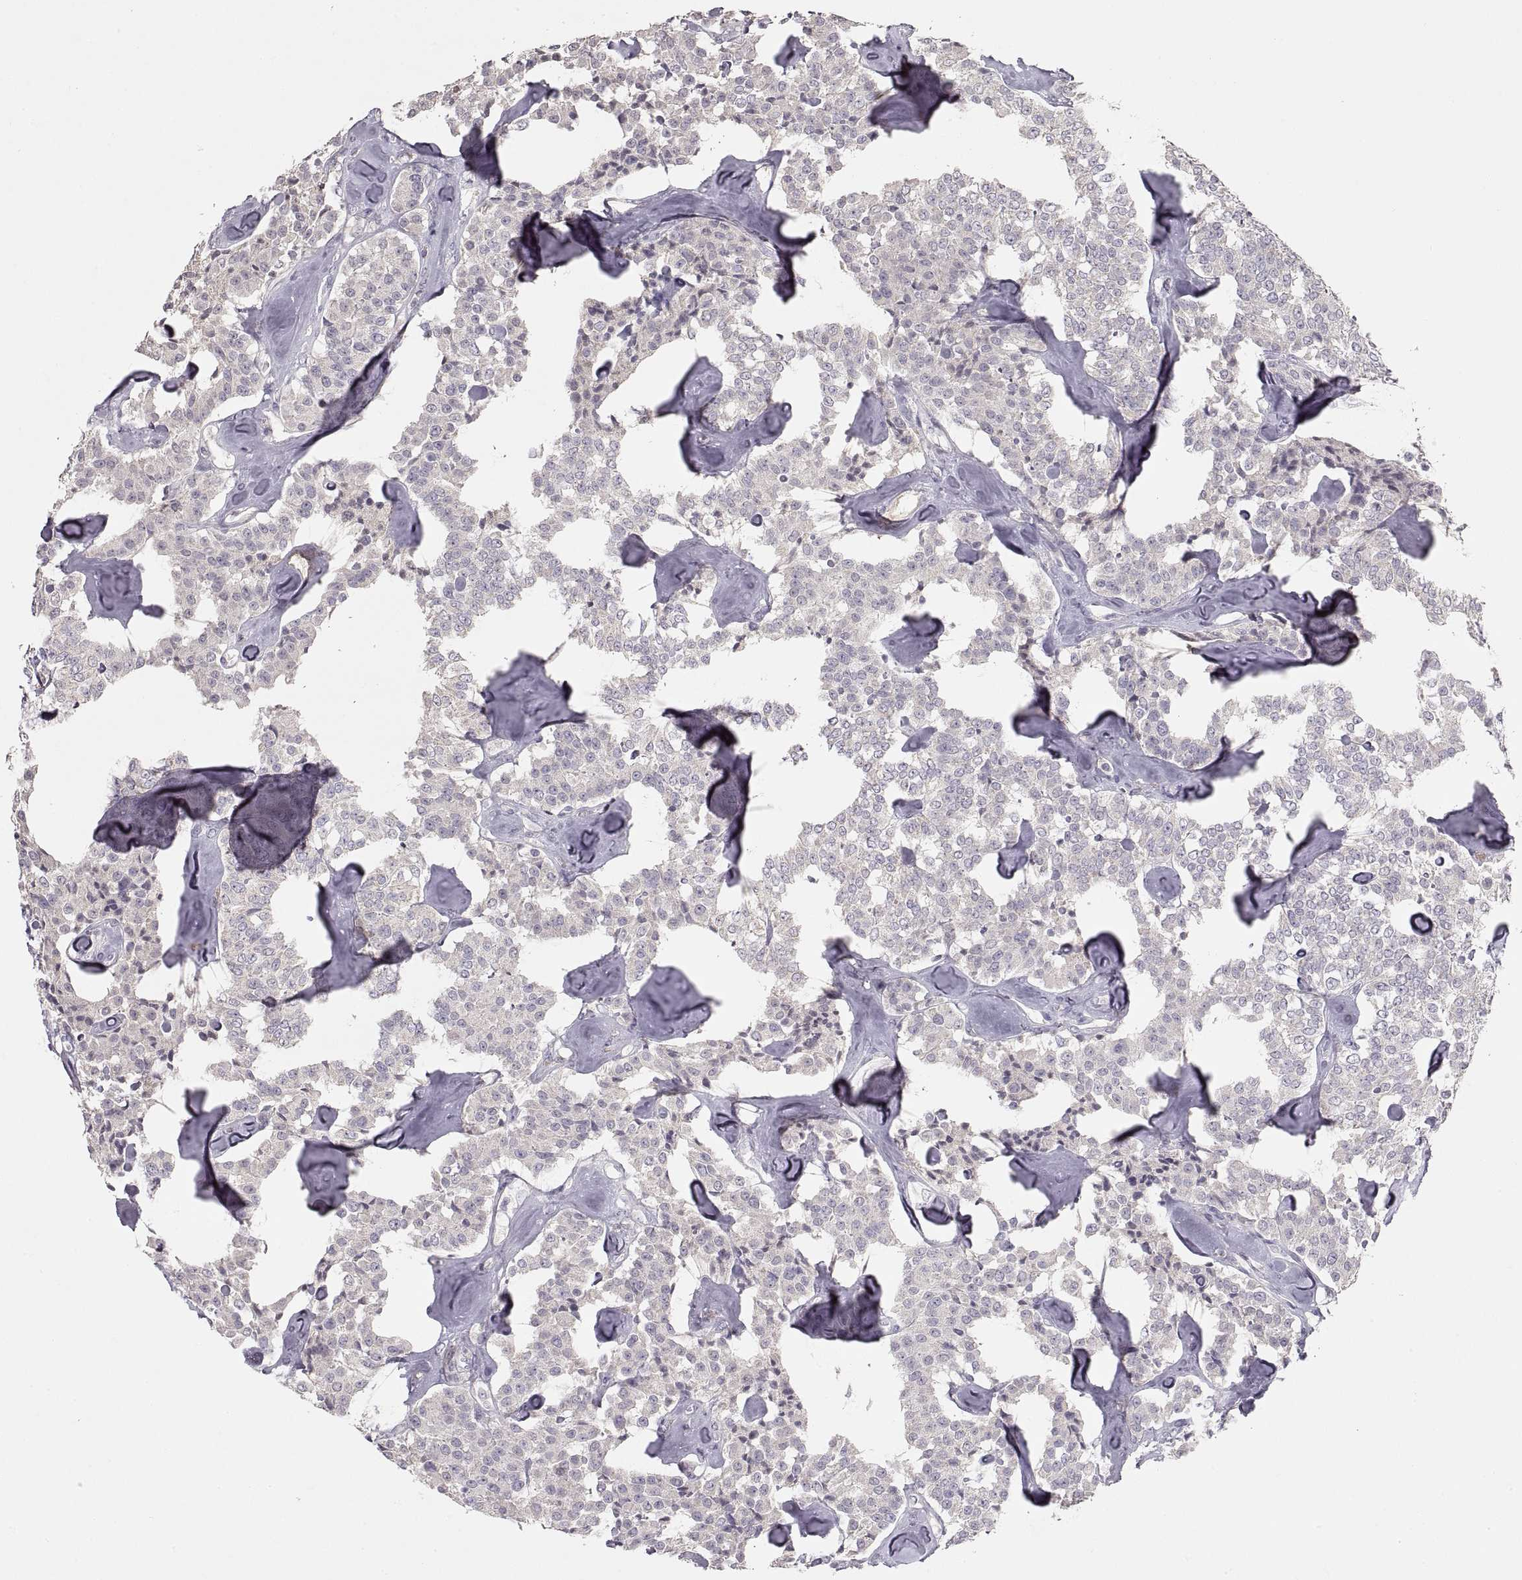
{"staining": {"intensity": "negative", "quantity": "none", "location": "none"}, "tissue": "carcinoid", "cell_type": "Tumor cells", "image_type": "cancer", "snomed": [{"axis": "morphology", "description": "Carcinoid, malignant, NOS"}, {"axis": "topography", "description": "Pancreas"}], "caption": "IHC histopathology image of neoplastic tissue: human carcinoid stained with DAB (3,3'-diaminobenzidine) exhibits no significant protein positivity in tumor cells.", "gene": "ADAM11", "patient": {"sex": "male", "age": 41}}